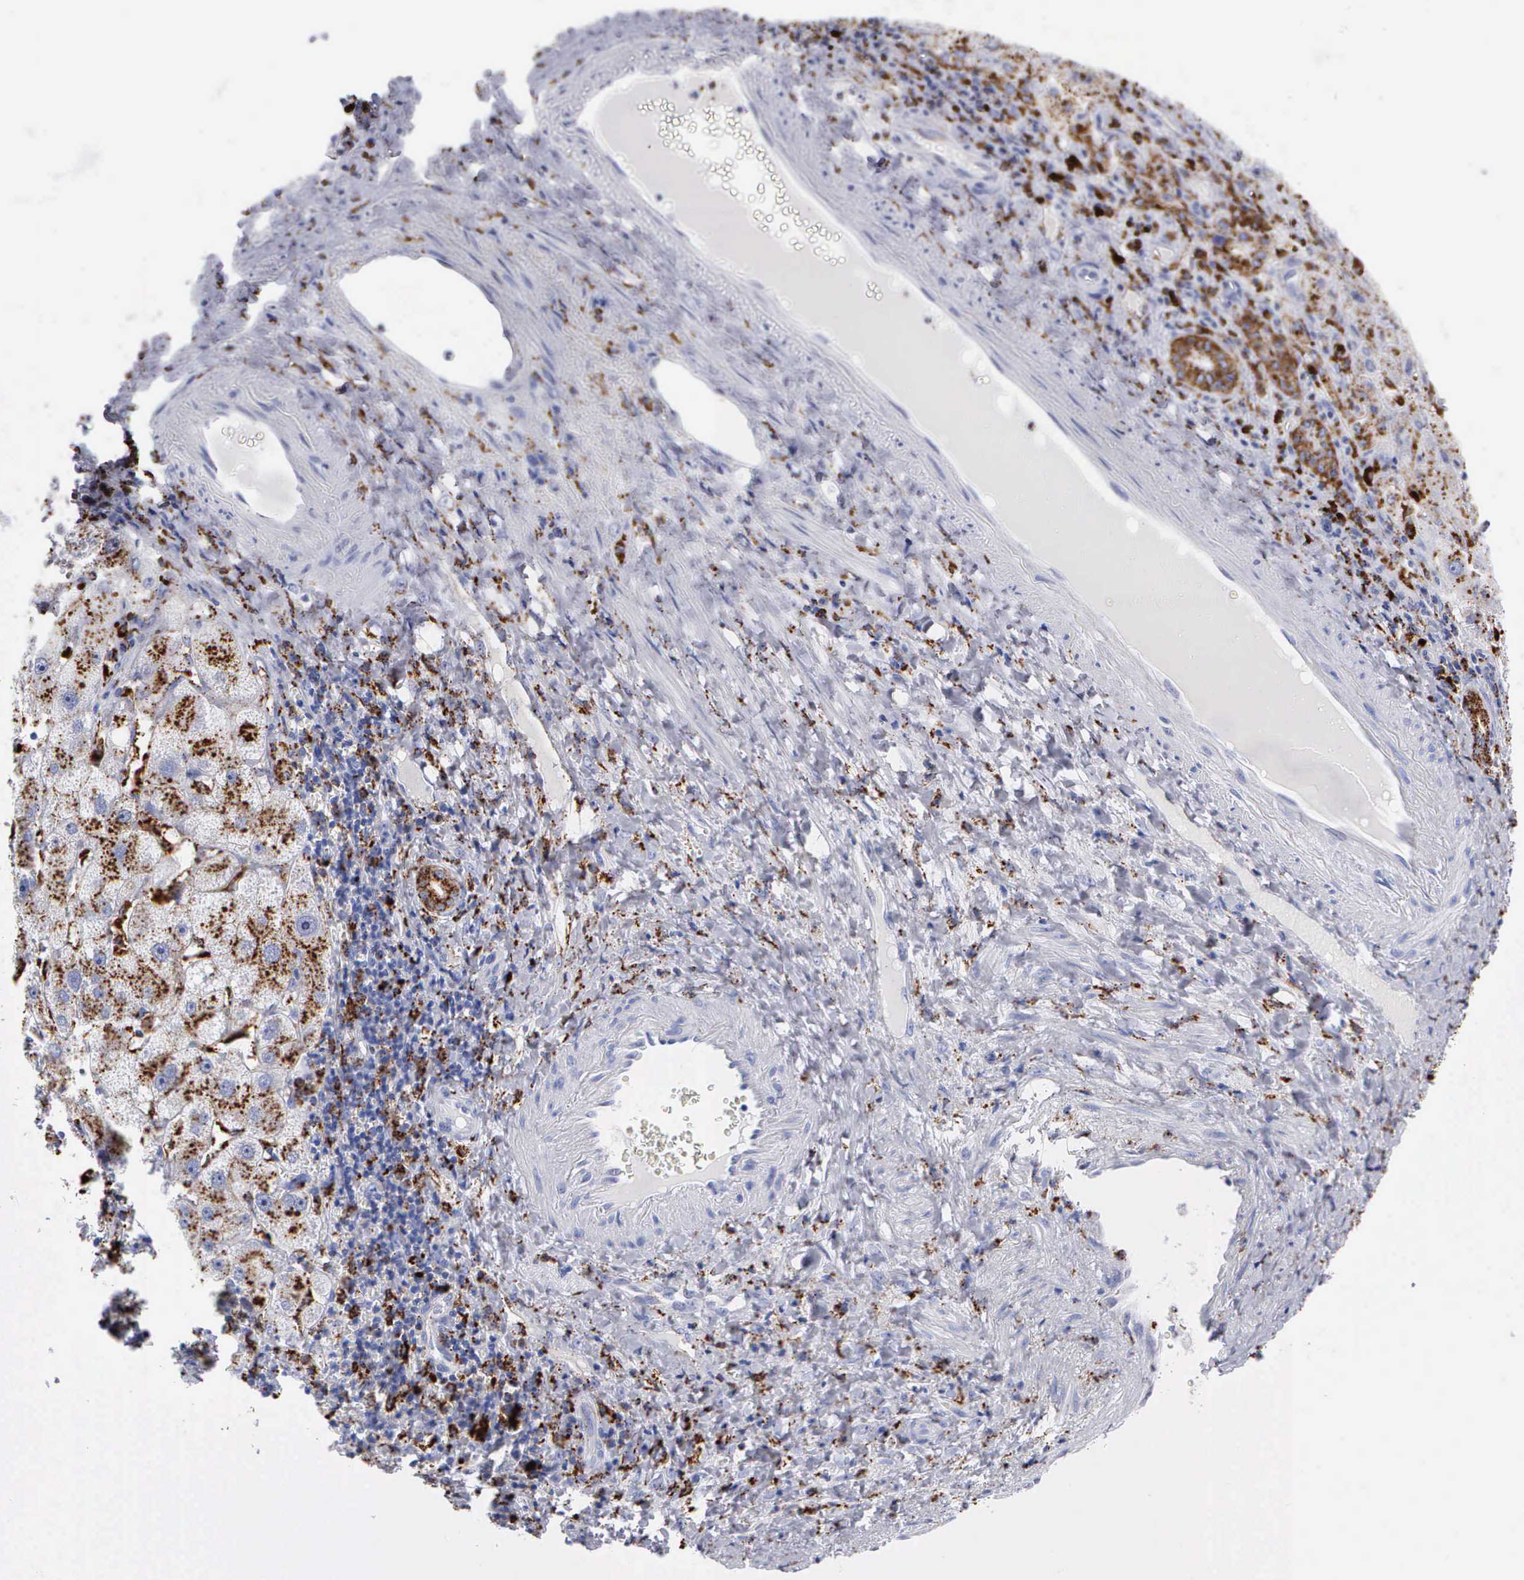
{"staining": {"intensity": "weak", "quantity": "25%-75%", "location": "cytoplasmic/membranous"}, "tissue": "liver cancer", "cell_type": "Tumor cells", "image_type": "cancer", "snomed": [{"axis": "morphology", "description": "Cholangiocarcinoma"}, {"axis": "topography", "description": "Liver"}], "caption": "Human liver cholangiocarcinoma stained for a protein (brown) reveals weak cytoplasmic/membranous positive expression in about 25%-75% of tumor cells.", "gene": "CTSH", "patient": {"sex": "female", "age": 79}}